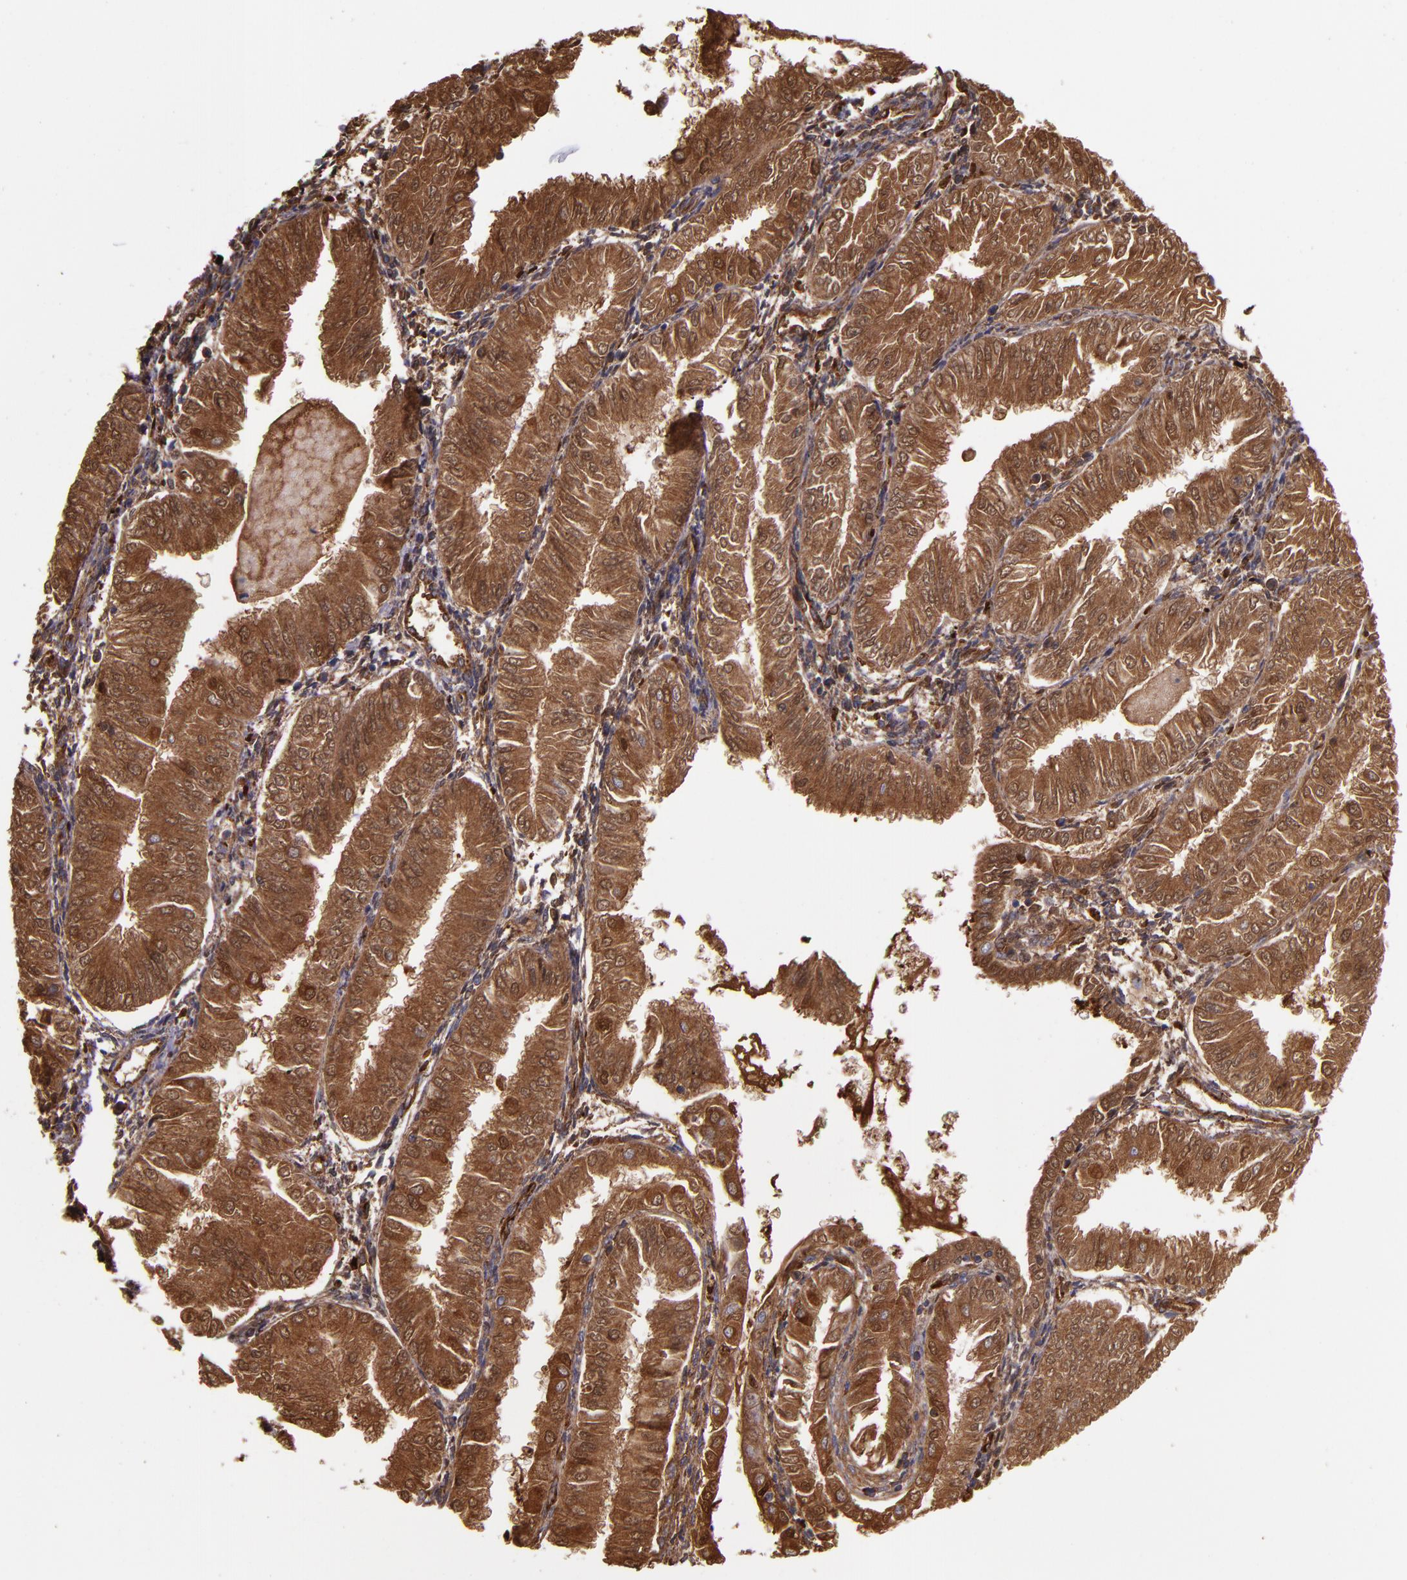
{"staining": {"intensity": "moderate", "quantity": ">75%", "location": "cytoplasmic/membranous,nuclear"}, "tissue": "endometrial cancer", "cell_type": "Tumor cells", "image_type": "cancer", "snomed": [{"axis": "morphology", "description": "Adenocarcinoma, NOS"}, {"axis": "topography", "description": "Endometrium"}], "caption": "Tumor cells reveal moderate cytoplasmic/membranous and nuclear staining in about >75% of cells in adenocarcinoma (endometrial).", "gene": "A2M", "patient": {"sex": "female", "age": 53}}